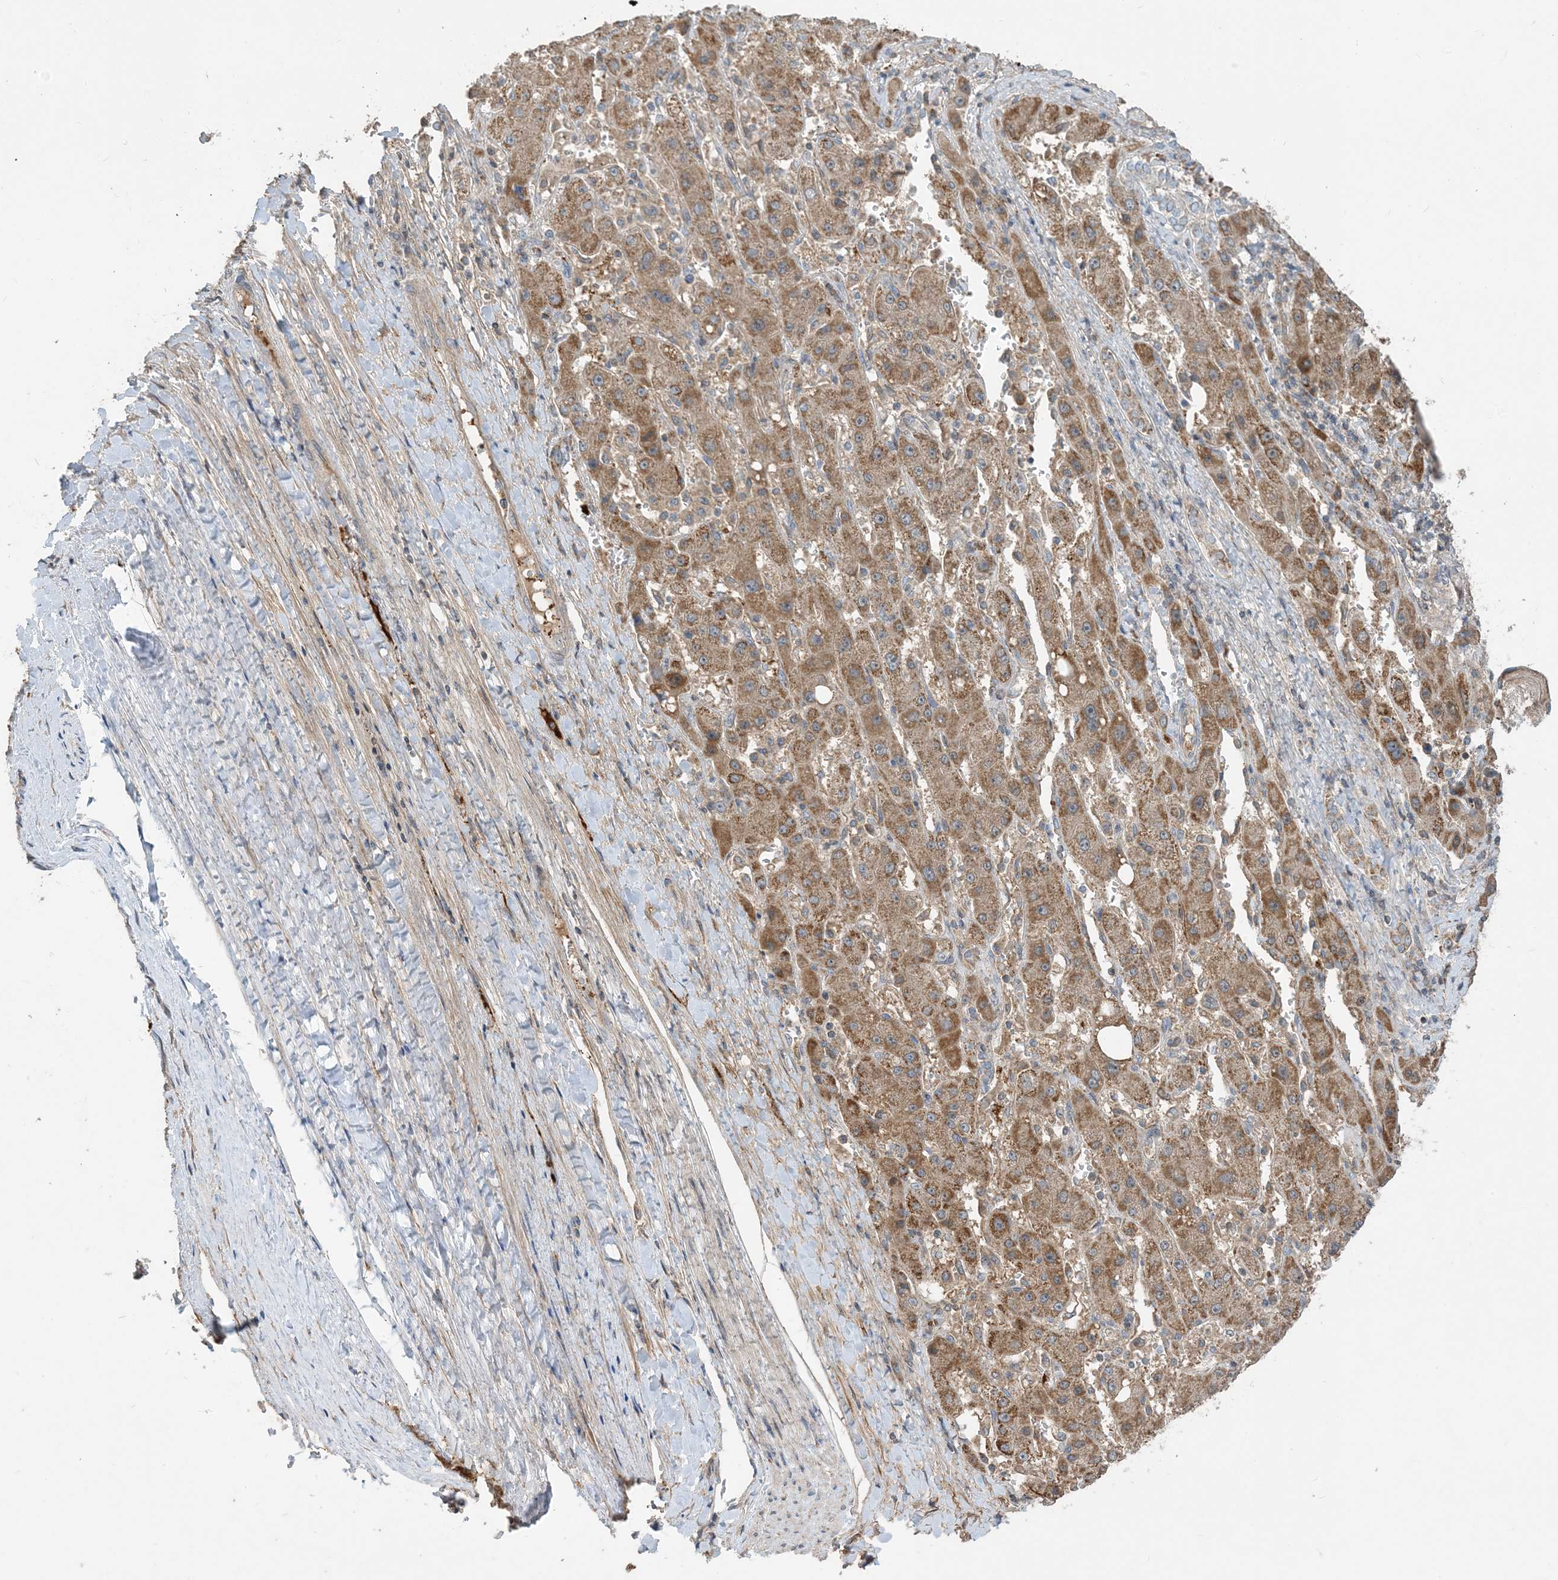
{"staining": {"intensity": "moderate", "quantity": ">75%", "location": "cytoplasmic/membranous"}, "tissue": "liver cancer", "cell_type": "Tumor cells", "image_type": "cancer", "snomed": [{"axis": "morphology", "description": "Carcinoma, Hepatocellular, NOS"}, {"axis": "topography", "description": "Liver"}], "caption": "Immunohistochemistry (IHC) (DAB (3,3'-diaminobenzidine)) staining of liver cancer (hepatocellular carcinoma) demonstrates moderate cytoplasmic/membranous protein expression in approximately >75% of tumor cells.", "gene": "ECHDC1", "patient": {"sex": "female", "age": 73}}